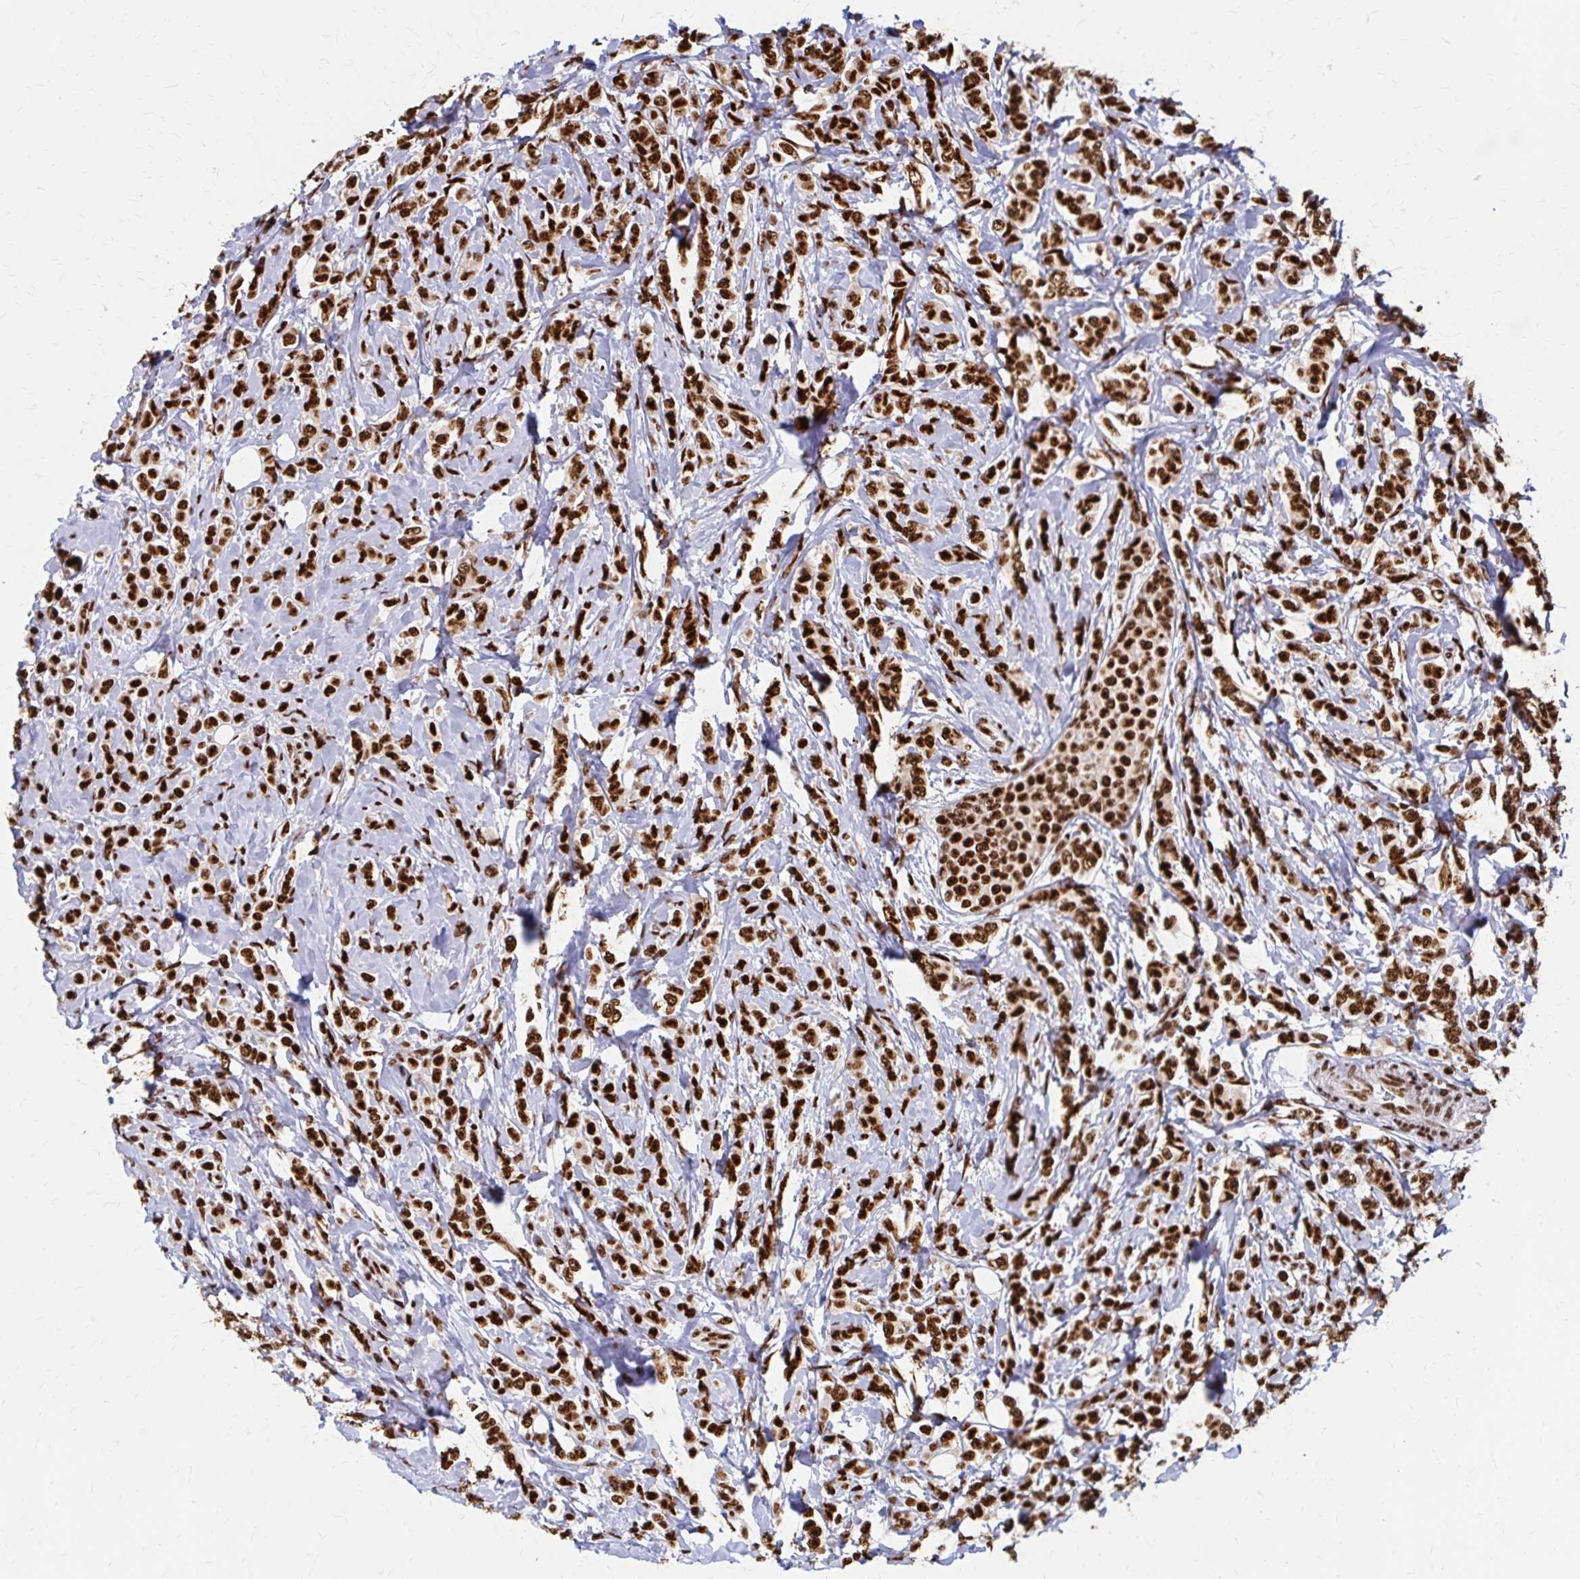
{"staining": {"intensity": "strong", "quantity": ">75%", "location": "nuclear"}, "tissue": "breast cancer", "cell_type": "Tumor cells", "image_type": "cancer", "snomed": [{"axis": "morphology", "description": "Lobular carcinoma"}, {"axis": "topography", "description": "Breast"}], "caption": "DAB immunohistochemical staining of human breast cancer displays strong nuclear protein staining in approximately >75% of tumor cells.", "gene": "CNKSR3", "patient": {"sex": "female", "age": 49}}